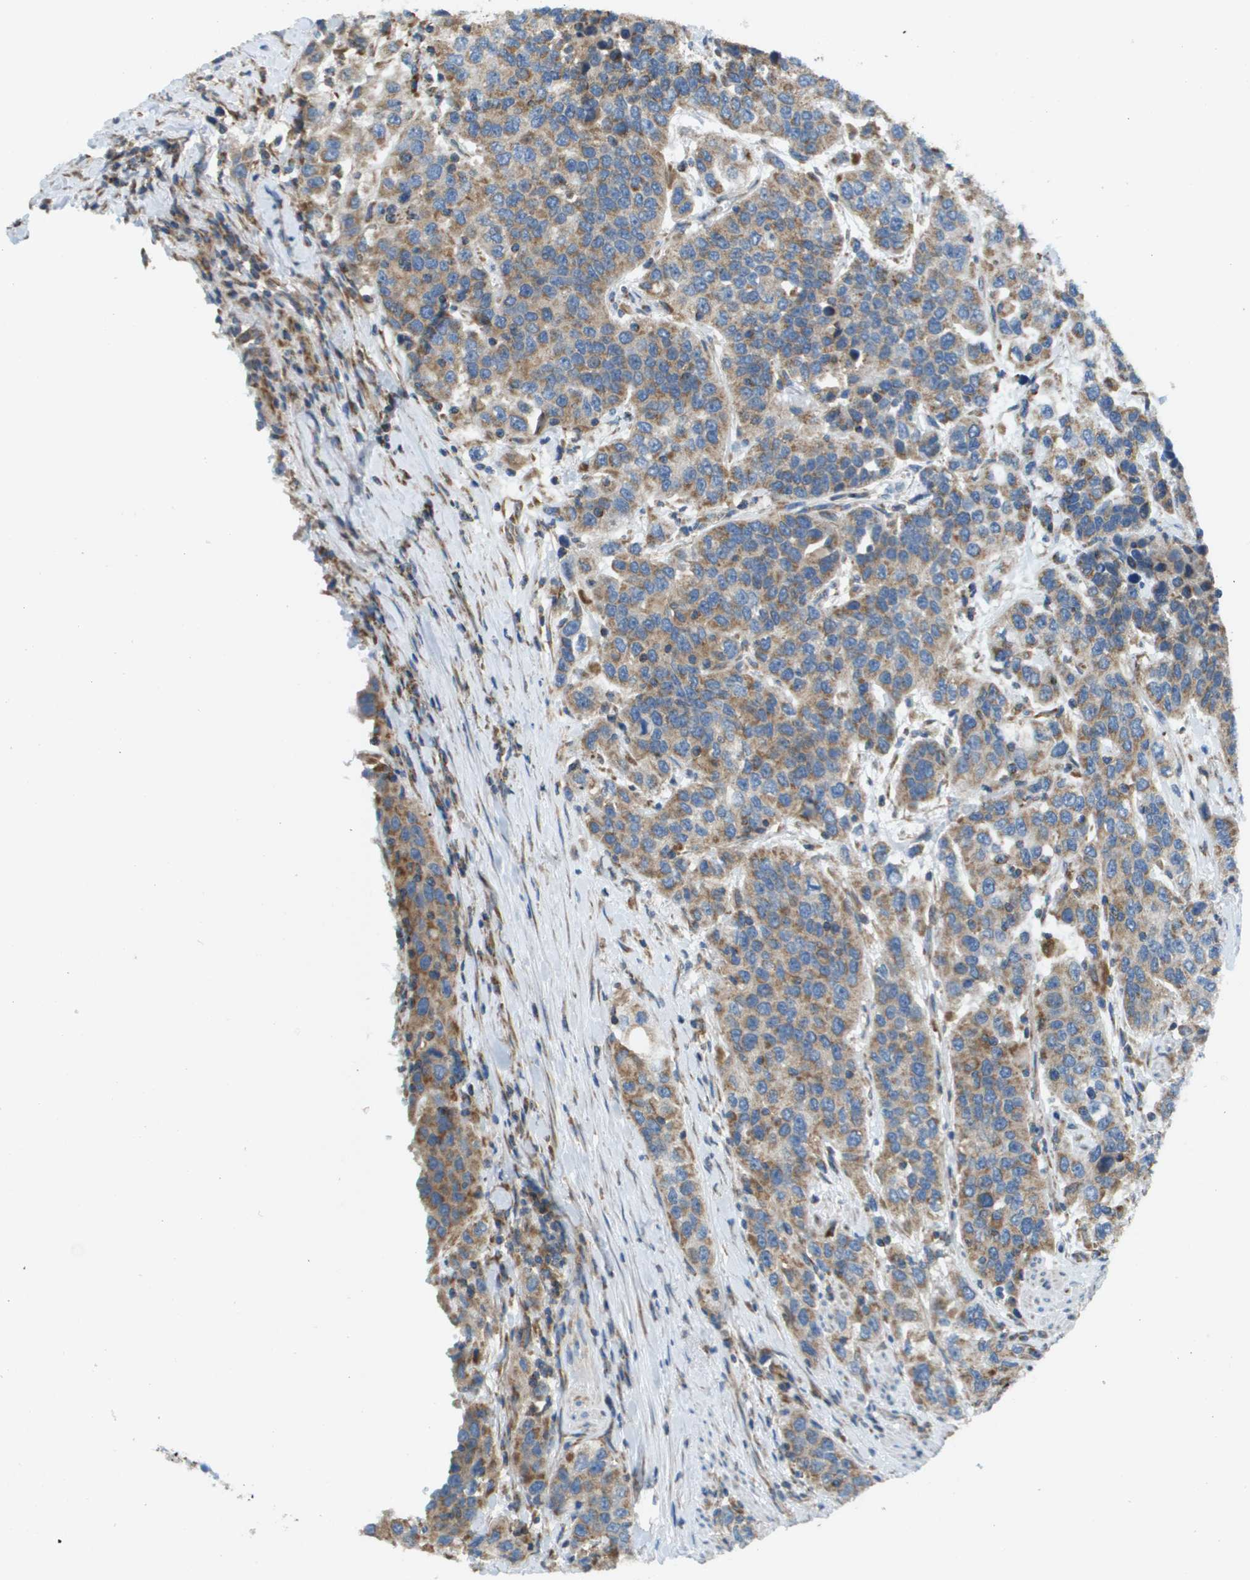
{"staining": {"intensity": "moderate", "quantity": ">75%", "location": "cytoplasmic/membranous"}, "tissue": "urothelial cancer", "cell_type": "Tumor cells", "image_type": "cancer", "snomed": [{"axis": "morphology", "description": "Urothelial carcinoma, High grade"}, {"axis": "topography", "description": "Urinary bladder"}], "caption": "Brown immunohistochemical staining in human high-grade urothelial carcinoma demonstrates moderate cytoplasmic/membranous expression in about >75% of tumor cells.", "gene": "TAOK3", "patient": {"sex": "female", "age": 80}}